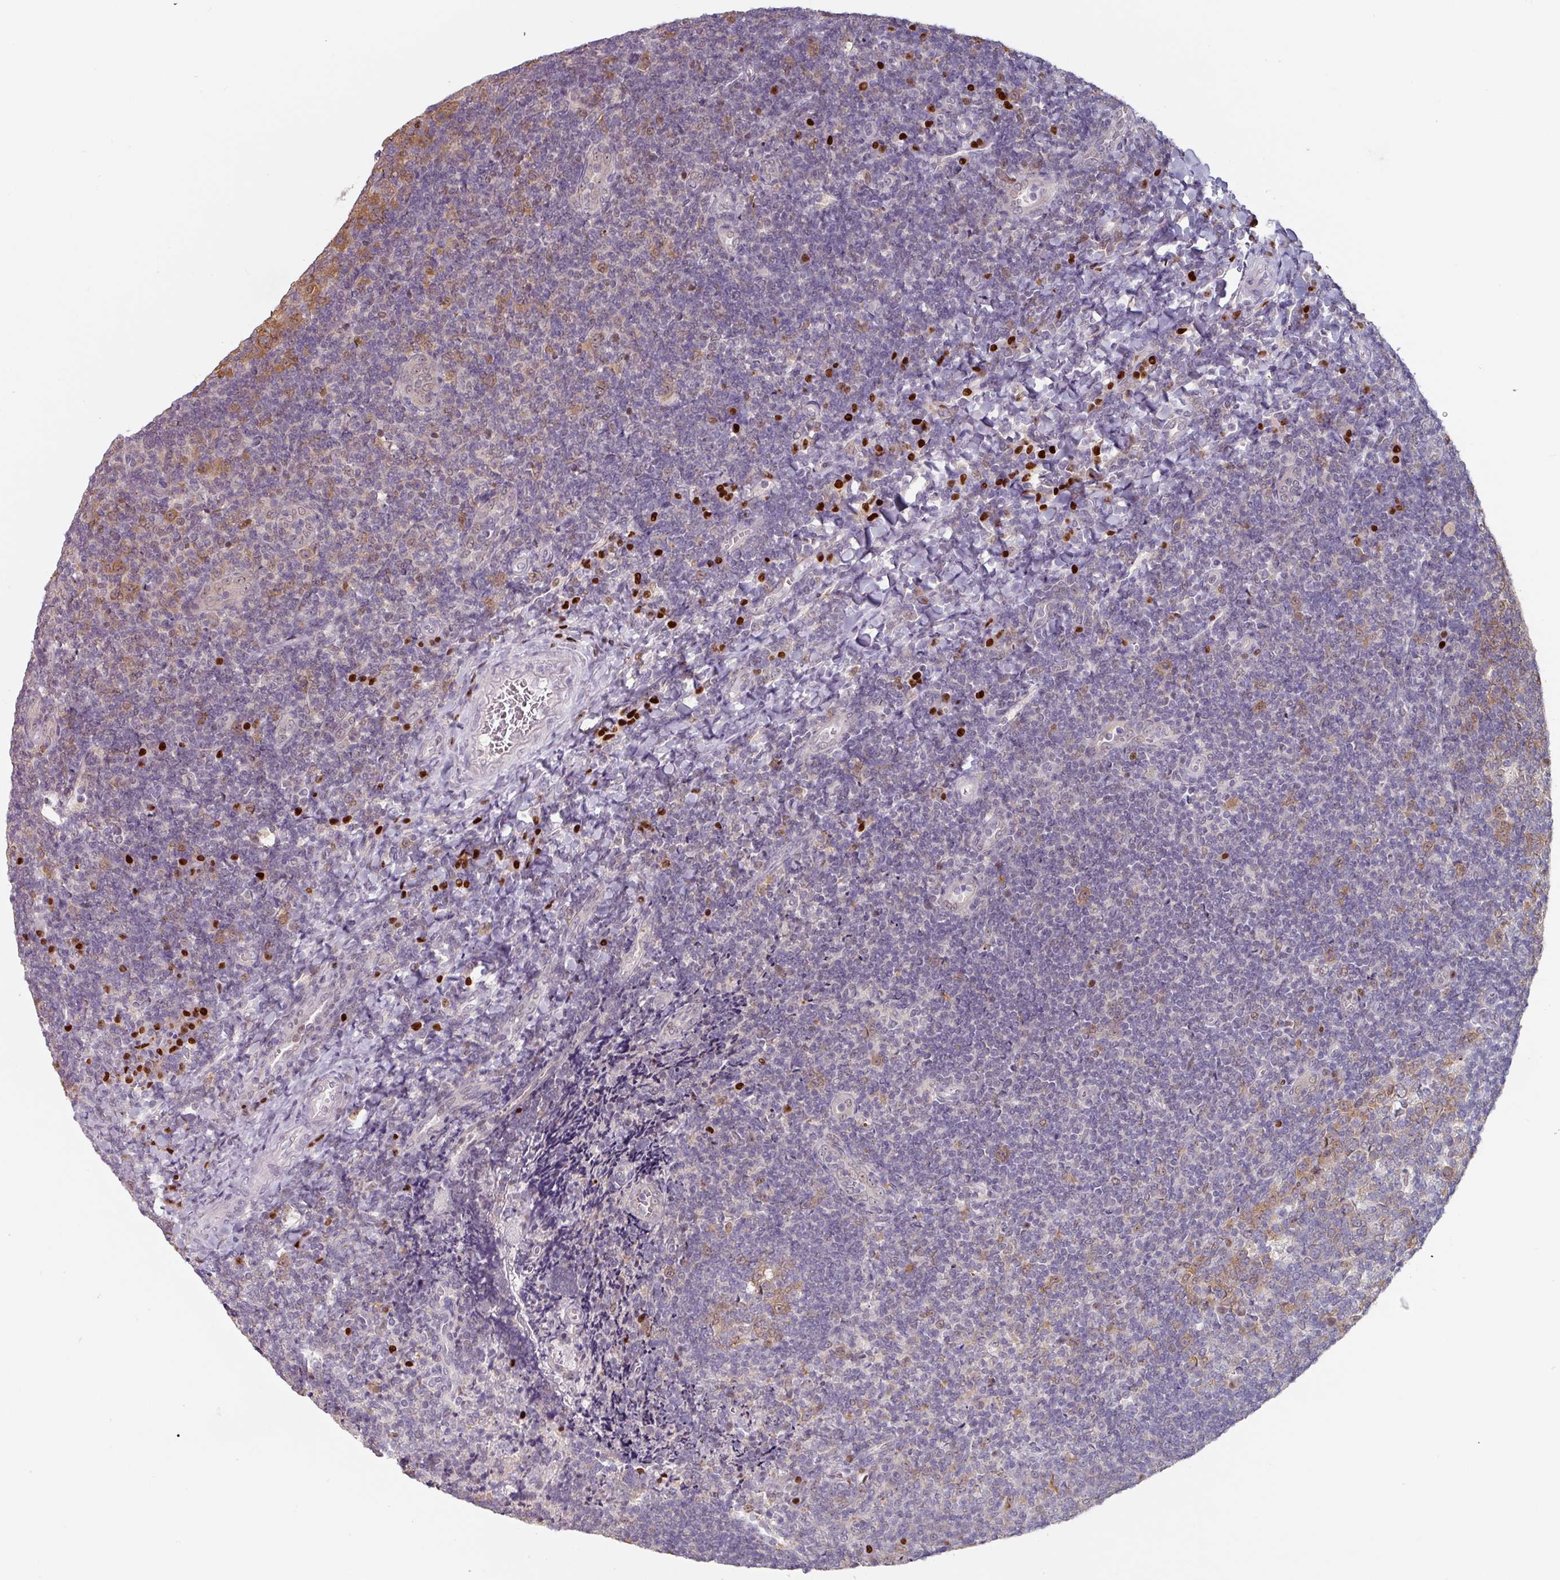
{"staining": {"intensity": "moderate", "quantity": "25%-75%", "location": "cytoplasmic/membranous"}, "tissue": "tonsil", "cell_type": "Germinal center cells", "image_type": "normal", "snomed": [{"axis": "morphology", "description": "Normal tissue, NOS"}, {"axis": "topography", "description": "Tonsil"}], "caption": "Immunohistochemical staining of unremarkable tonsil shows medium levels of moderate cytoplasmic/membranous positivity in about 25%-75% of germinal center cells.", "gene": "ZBTB6", "patient": {"sex": "male", "age": 17}}